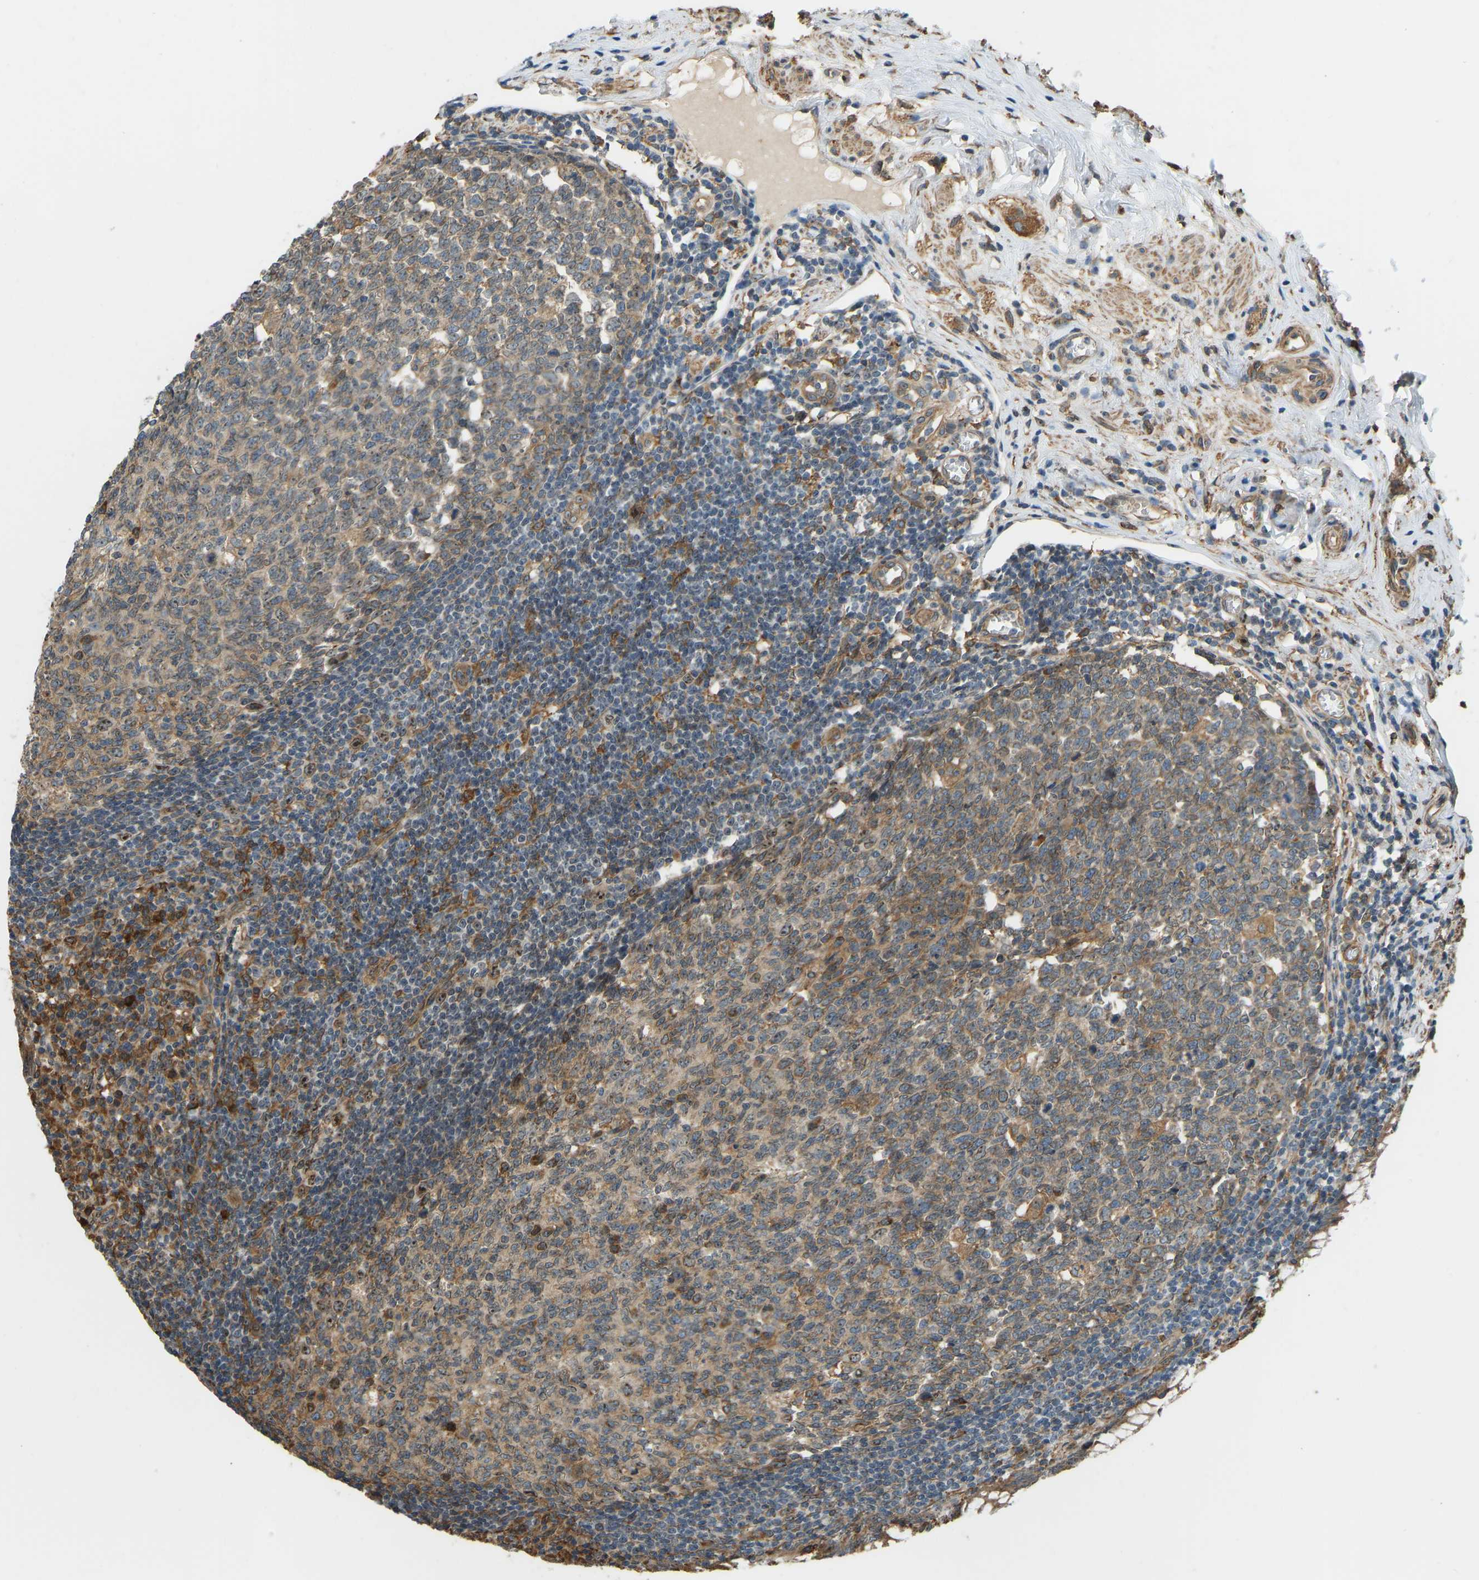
{"staining": {"intensity": "moderate", "quantity": ">75%", "location": "cytoplasmic/membranous,nuclear"}, "tissue": "appendix", "cell_type": "Glandular cells", "image_type": "normal", "snomed": [{"axis": "morphology", "description": "Normal tissue, NOS"}, {"axis": "topography", "description": "Appendix"}], "caption": "Immunohistochemical staining of unremarkable human appendix reveals medium levels of moderate cytoplasmic/membranous,nuclear expression in approximately >75% of glandular cells. (DAB (3,3'-diaminobenzidine) IHC with brightfield microscopy, high magnification).", "gene": "OS9", "patient": {"sex": "male", "age": 56}}